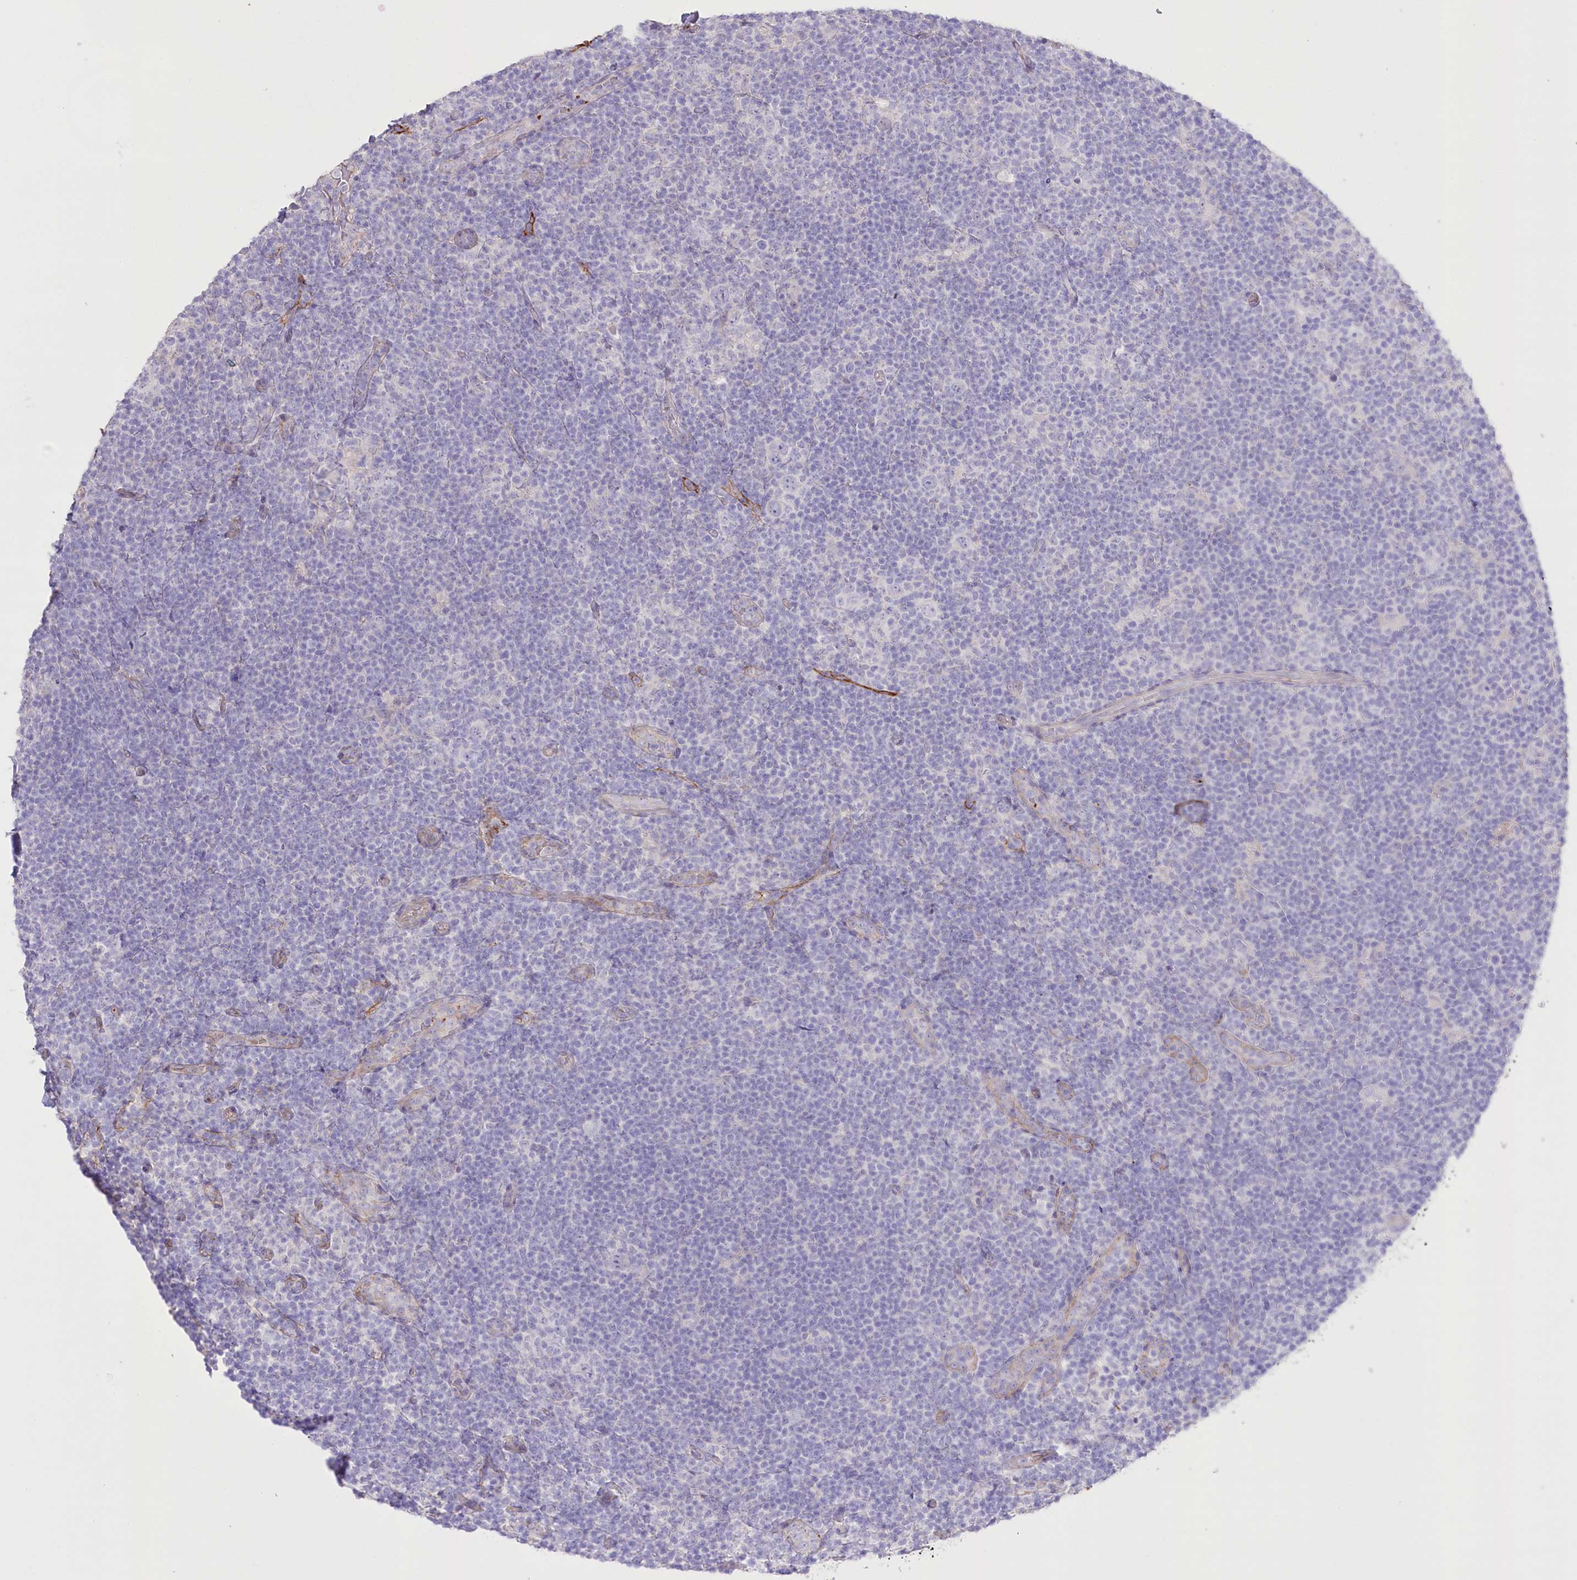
{"staining": {"intensity": "negative", "quantity": "none", "location": "none"}, "tissue": "lymphoma", "cell_type": "Tumor cells", "image_type": "cancer", "snomed": [{"axis": "morphology", "description": "Hodgkin's disease, NOS"}, {"axis": "topography", "description": "Lymph node"}], "caption": "Tumor cells are negative for brown protein staining in lymphoma.", "gene": "SLC39A10", "patient": {"sex": "female", "age": 57}}